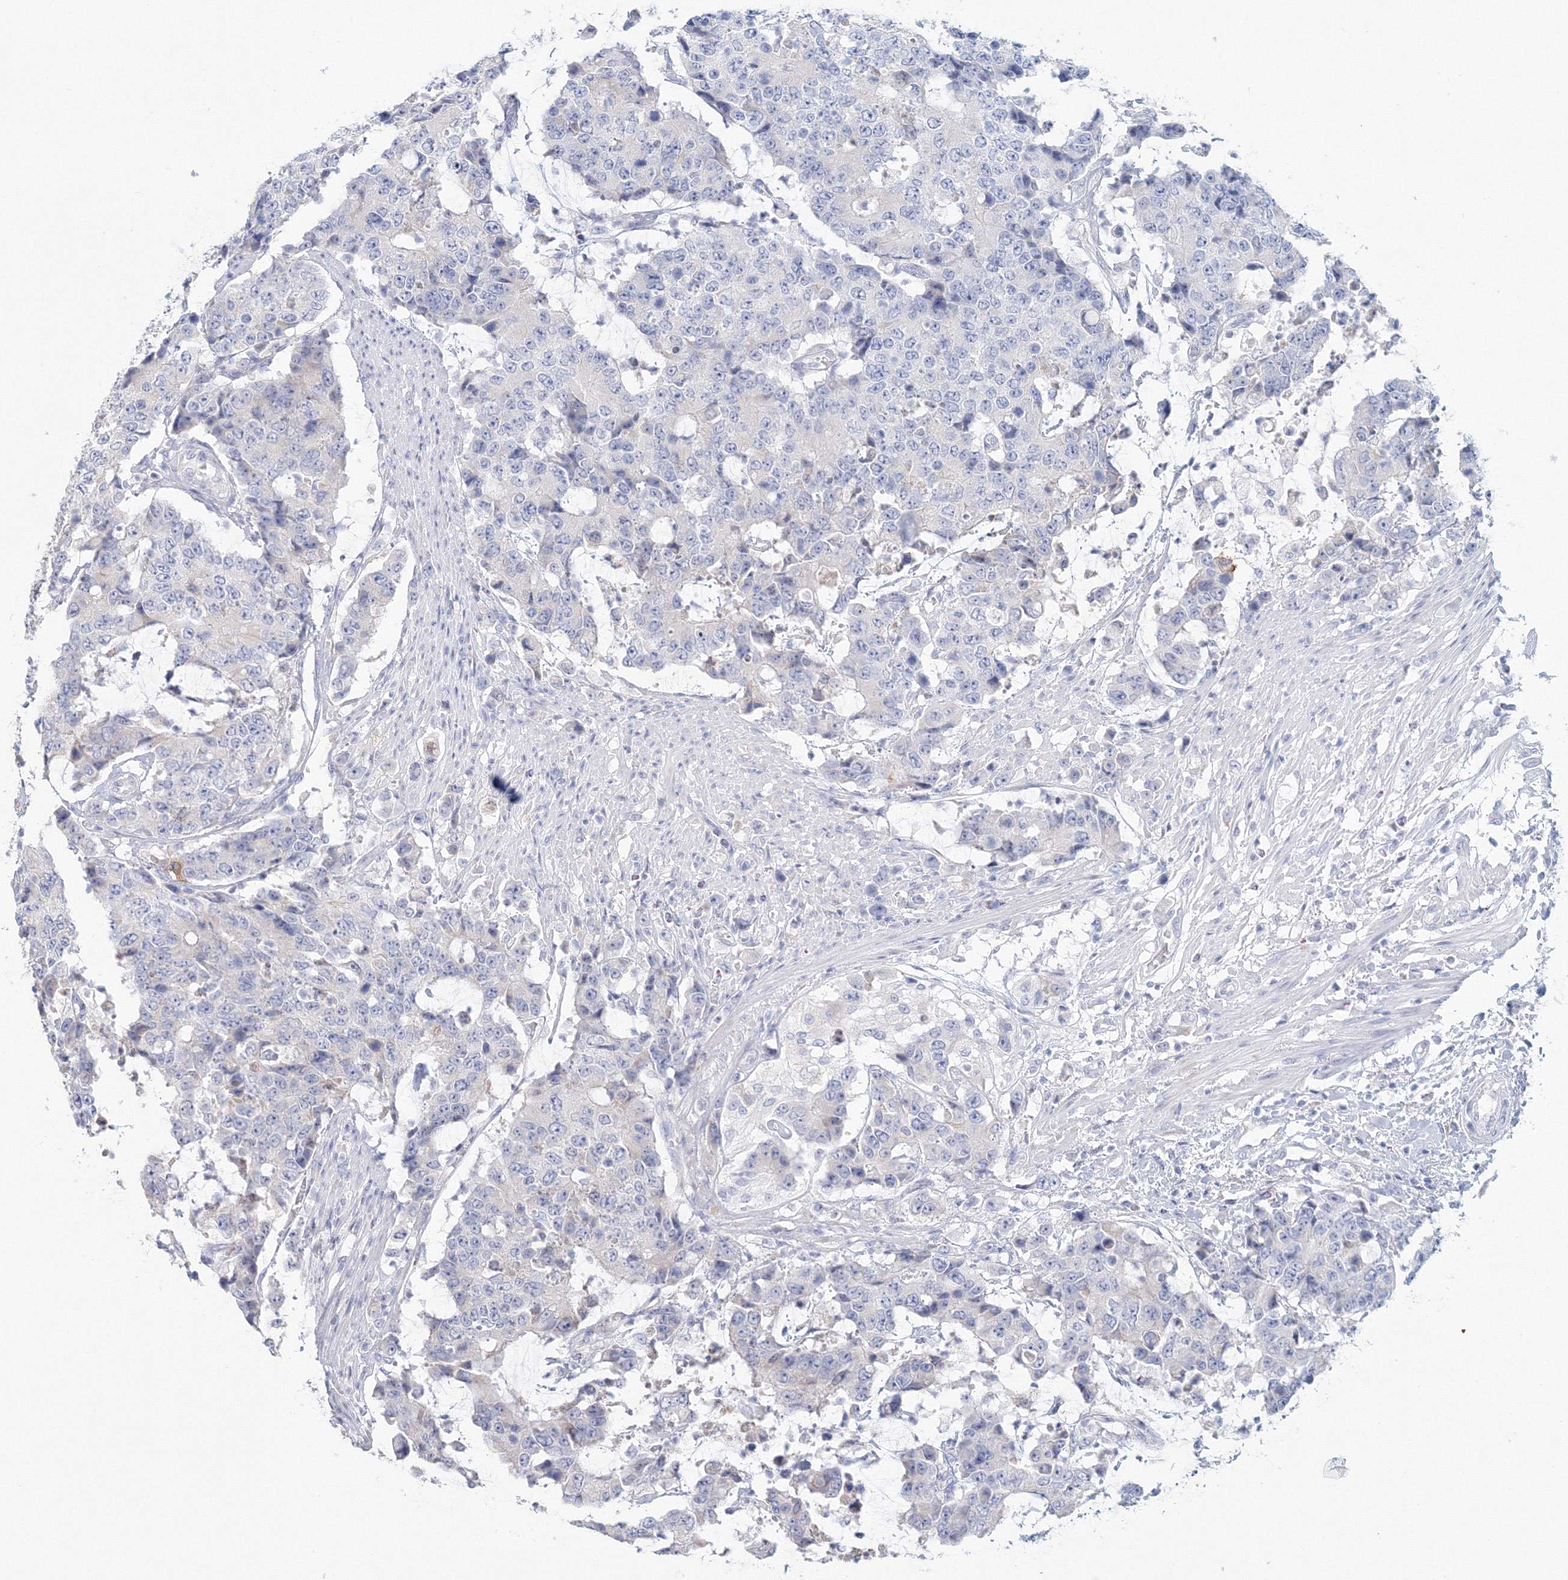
{"staining": {"intensity": "negative", "quantity": "none", "location": "none"}, "tissue": "colorectal cancer", "cell_type": "Tumor cells", "image_type": "cancer", "snomed": [{"axis": "morphology", "description": "Adenocarcinoma, NOS"}, {"axis": "topography", "description": "Colon"}], "caption": "Tumor cells are negative for brown protein staining in colorectal adenocarcinoma.", "gene": "VSIG1", "patient": {"sex": "female", "age": 86}}